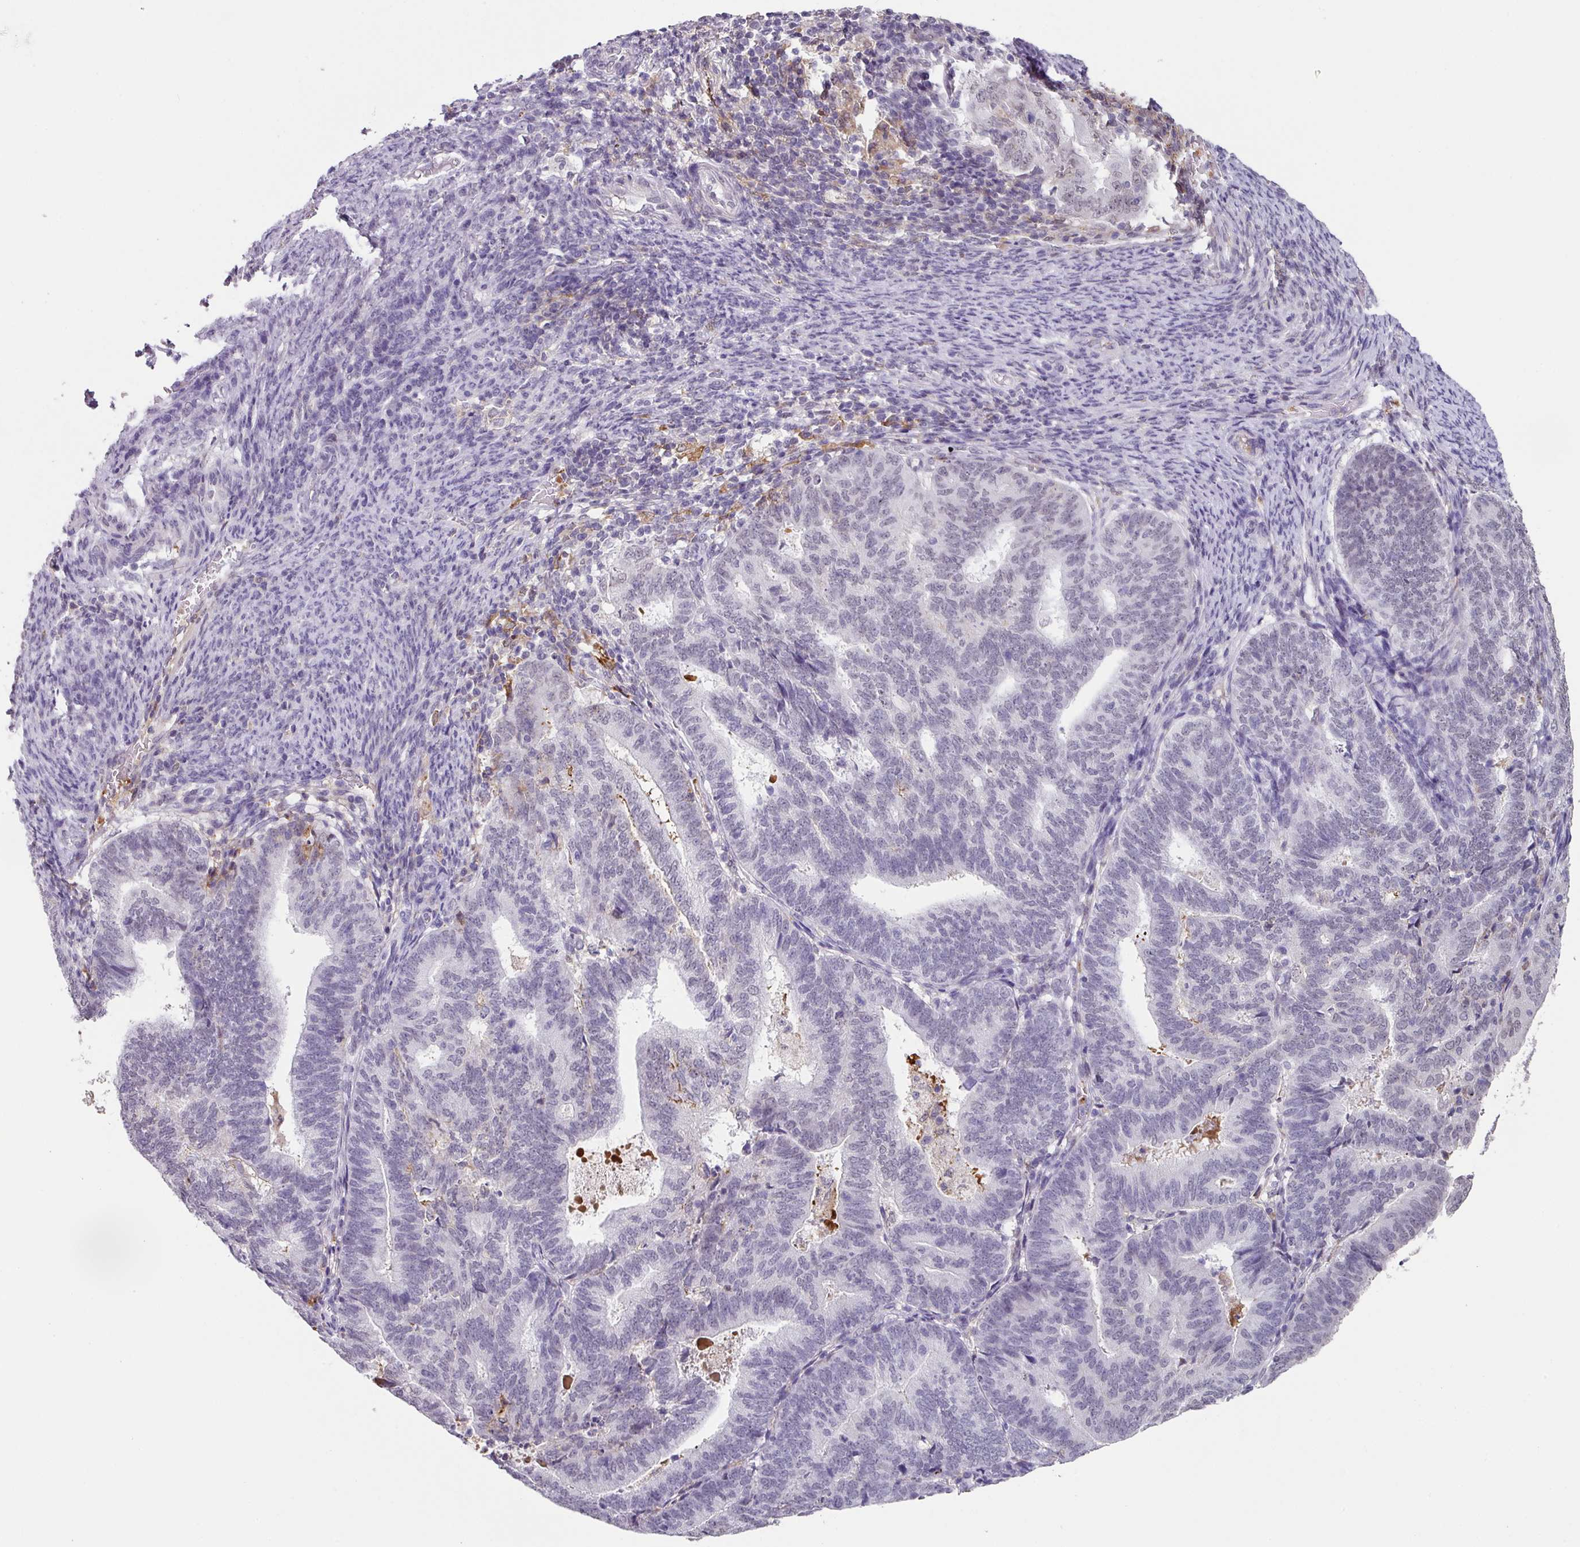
{"staining": {"intensity": "negative", "quantity": "none", "location": "none"}, "tissue": "endometrial cancer", "cell_type": "Tumor cells", "image_type": "cancer", "snomed": [{"axis": "morphology", "description": "Adenocarcinoma, NOS"}, {"axis": "topography", "description": "Endometrium"}], "caption": "The micrograph displays no staining of tumor cells in endometrial cancer (adenocarcinoma).", "gene": "C1QB", "patient": {"sex": "female", "age": 70}}